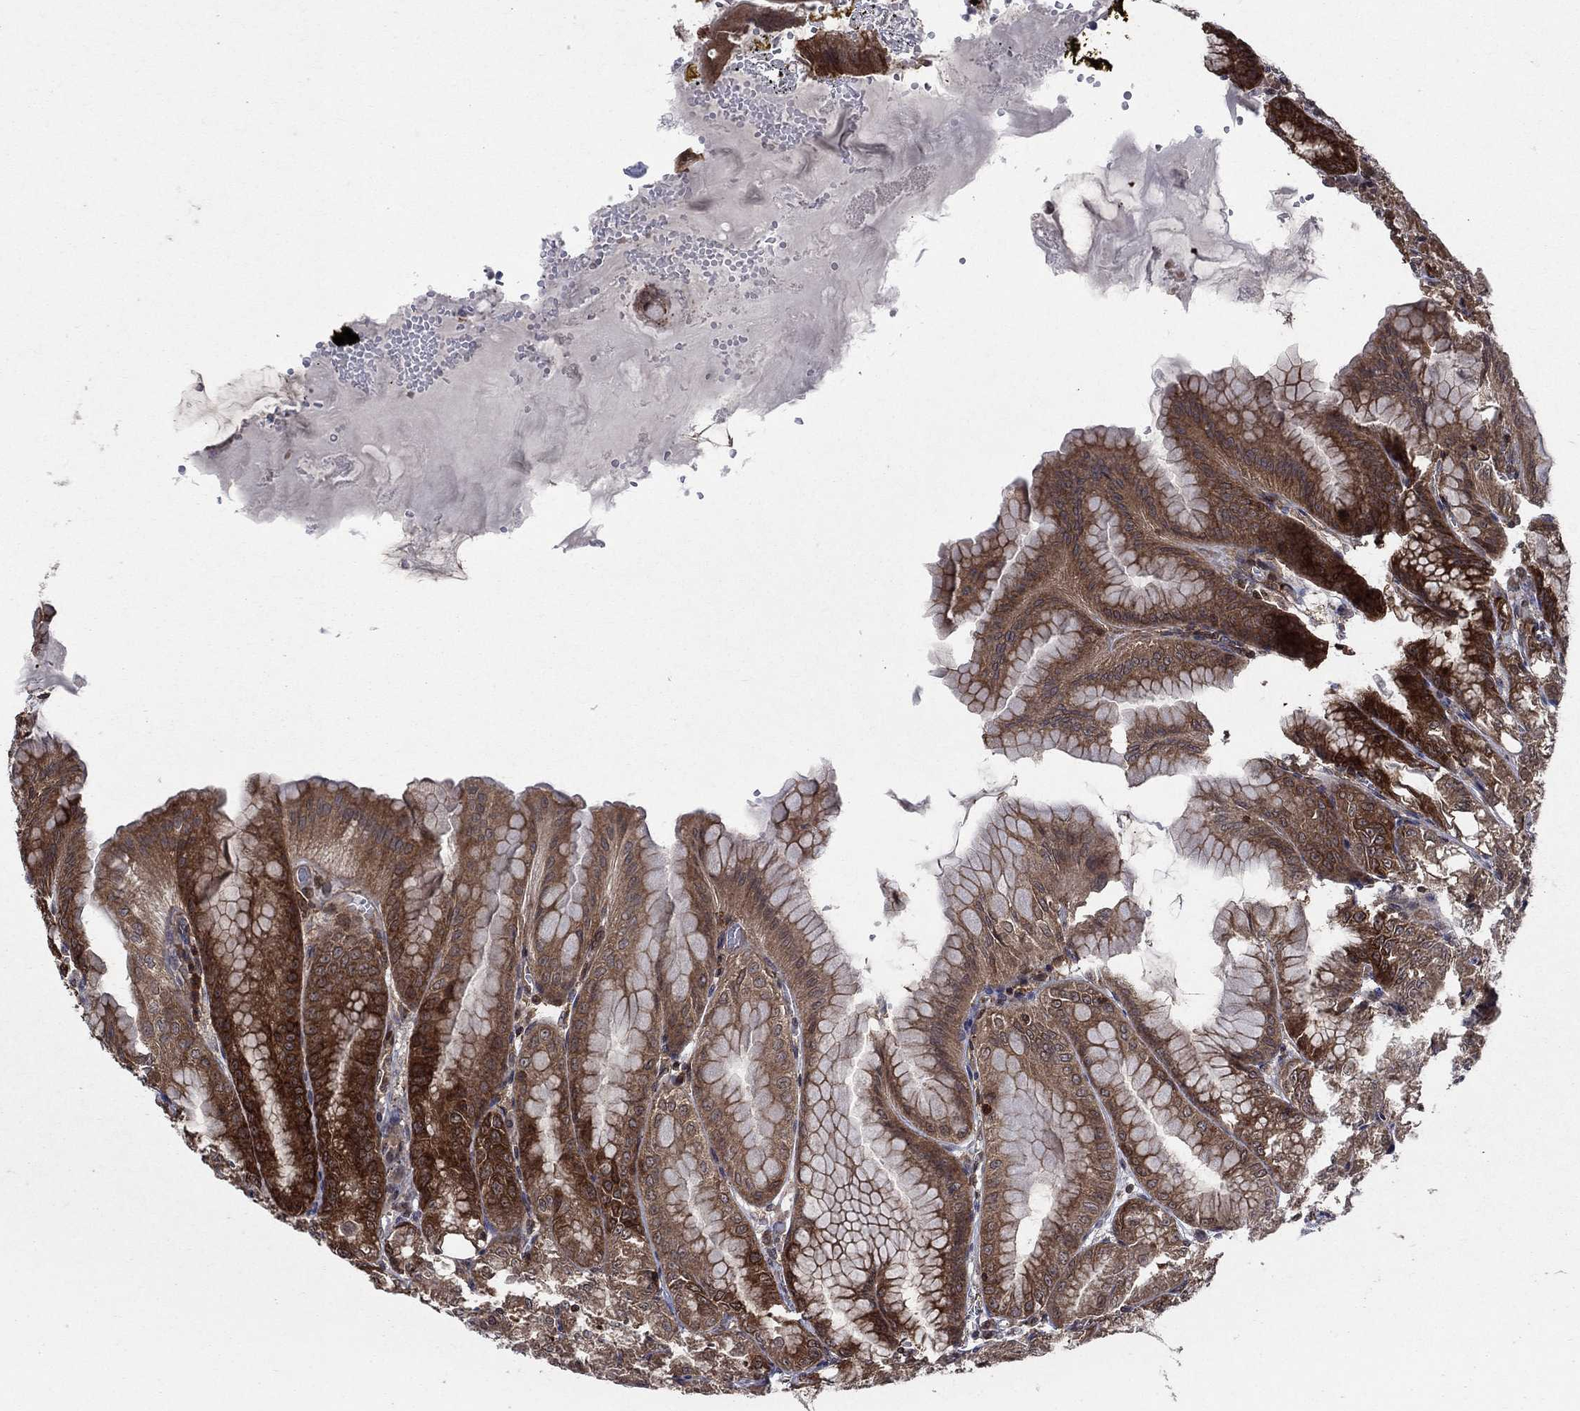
{"staining": {"intensity": "strong", "quantity": "25%-75%", "location": "cytoplasmic/membranous"}, "tissue": "stomach", "cell_type": "Glandular cells", "image_type": "normal", "snomed": [{"axis": "morphology", "description": "Normal tissue, NOS"}, {"axis": "topography", "description": "Stomach"}], "caption": "Glandular cells reveal strong cytoplasmic/membranous expression in about 25%-75% of cells in normal stomach. (DAB IHC with brightfield microscopy, high magnification).", "gene": "CACYBP", "patient": {"sex": "male", "age": 71}}